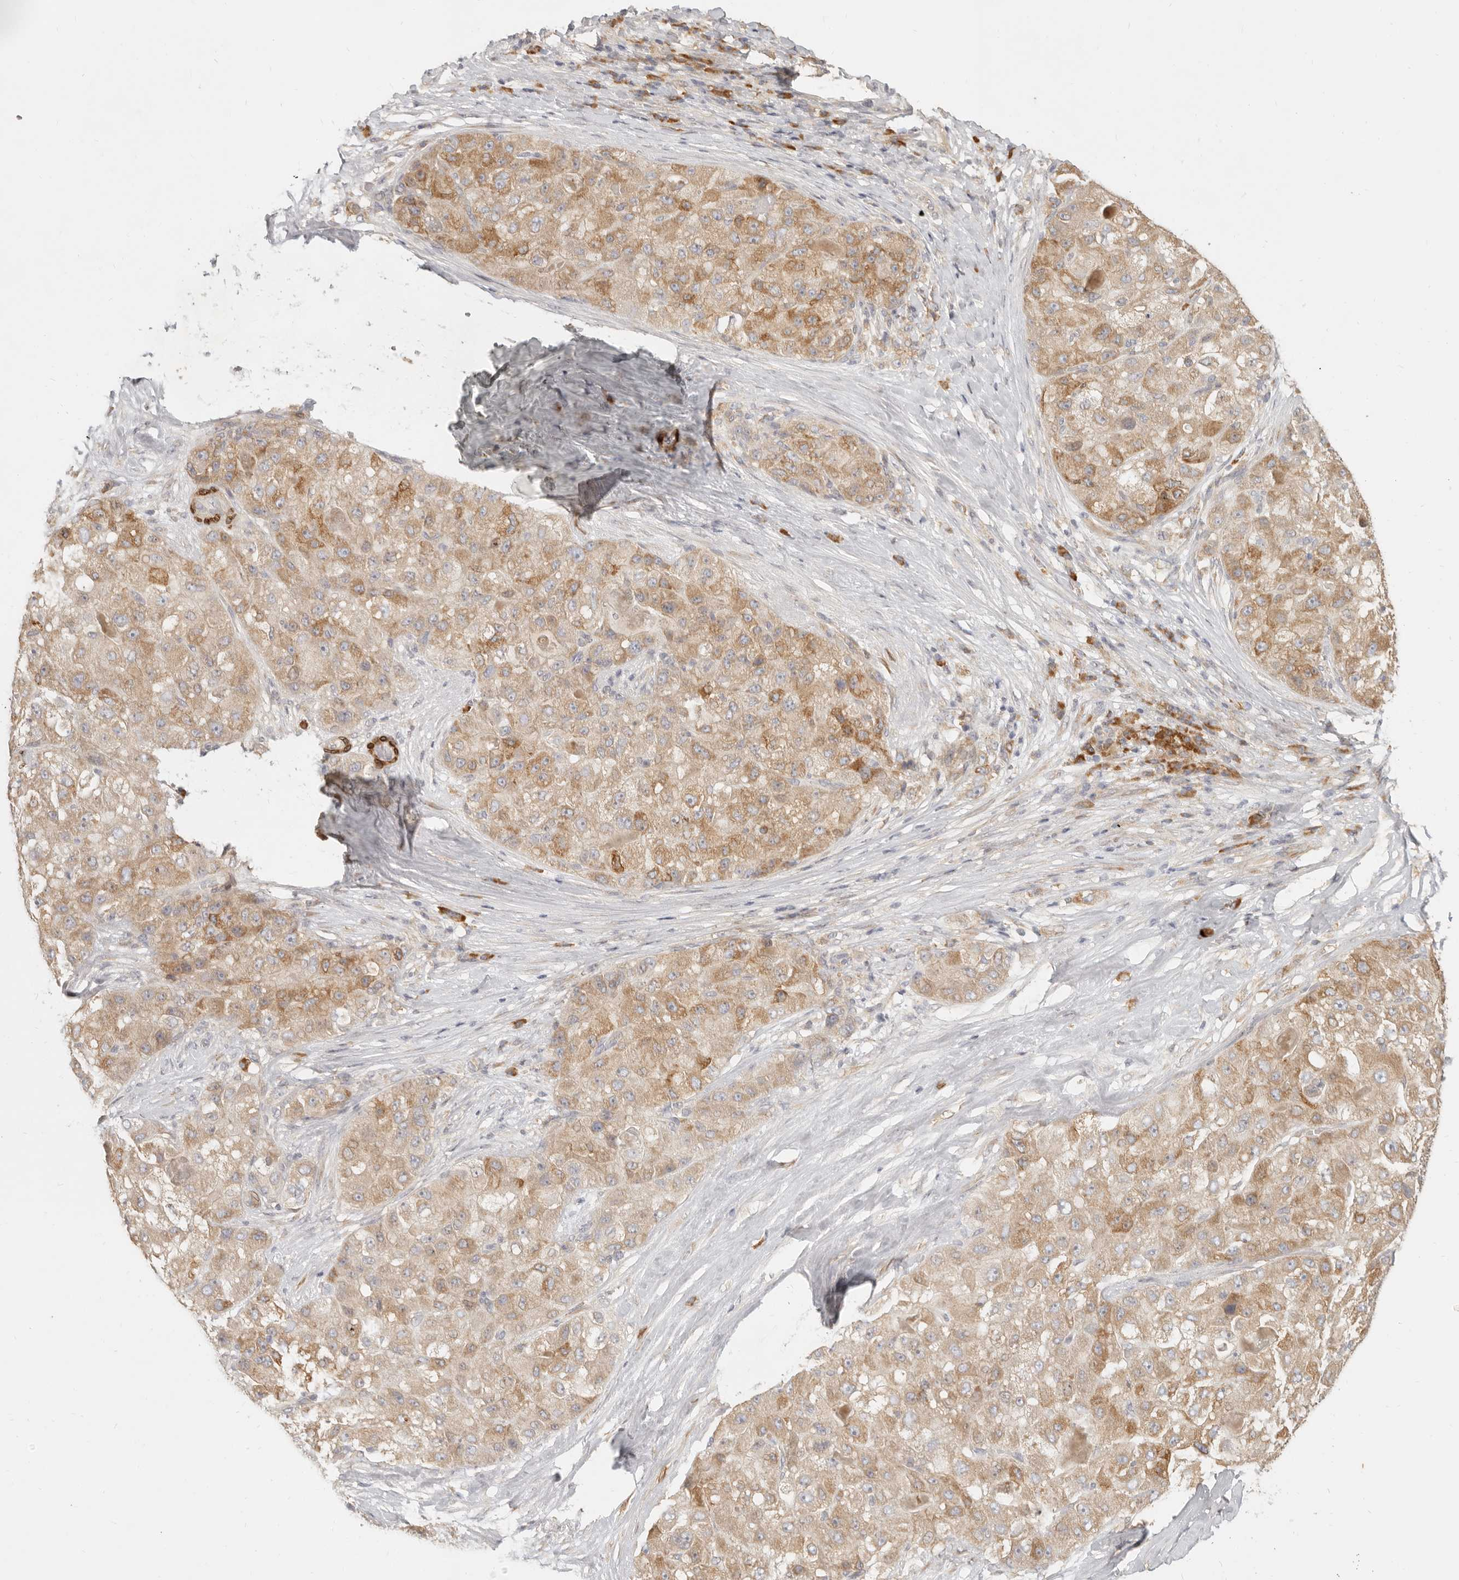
{"staining": {"intensity": "moderate", "quantity": ">75%", "location": "cytoplasmic/membranous"}, "tissue": "liver cancer", "cell_type": "Tumor cells", "image_type": "cancer", "snomed": [{"axis": "morphology", "description": "Carcinoma, Hepatocellular, NOS"}, {"axis": "topography", "description": "Liver"}], "caption": "The photomicrograph exhibits staining of hepatocellular carcinoma (liver), revealing moderate cytoplasmic/membranous protein staining (brown color) within tumor cells.", "gene": "PABPC4", "patient": {"sex": "male", "age": 80}}